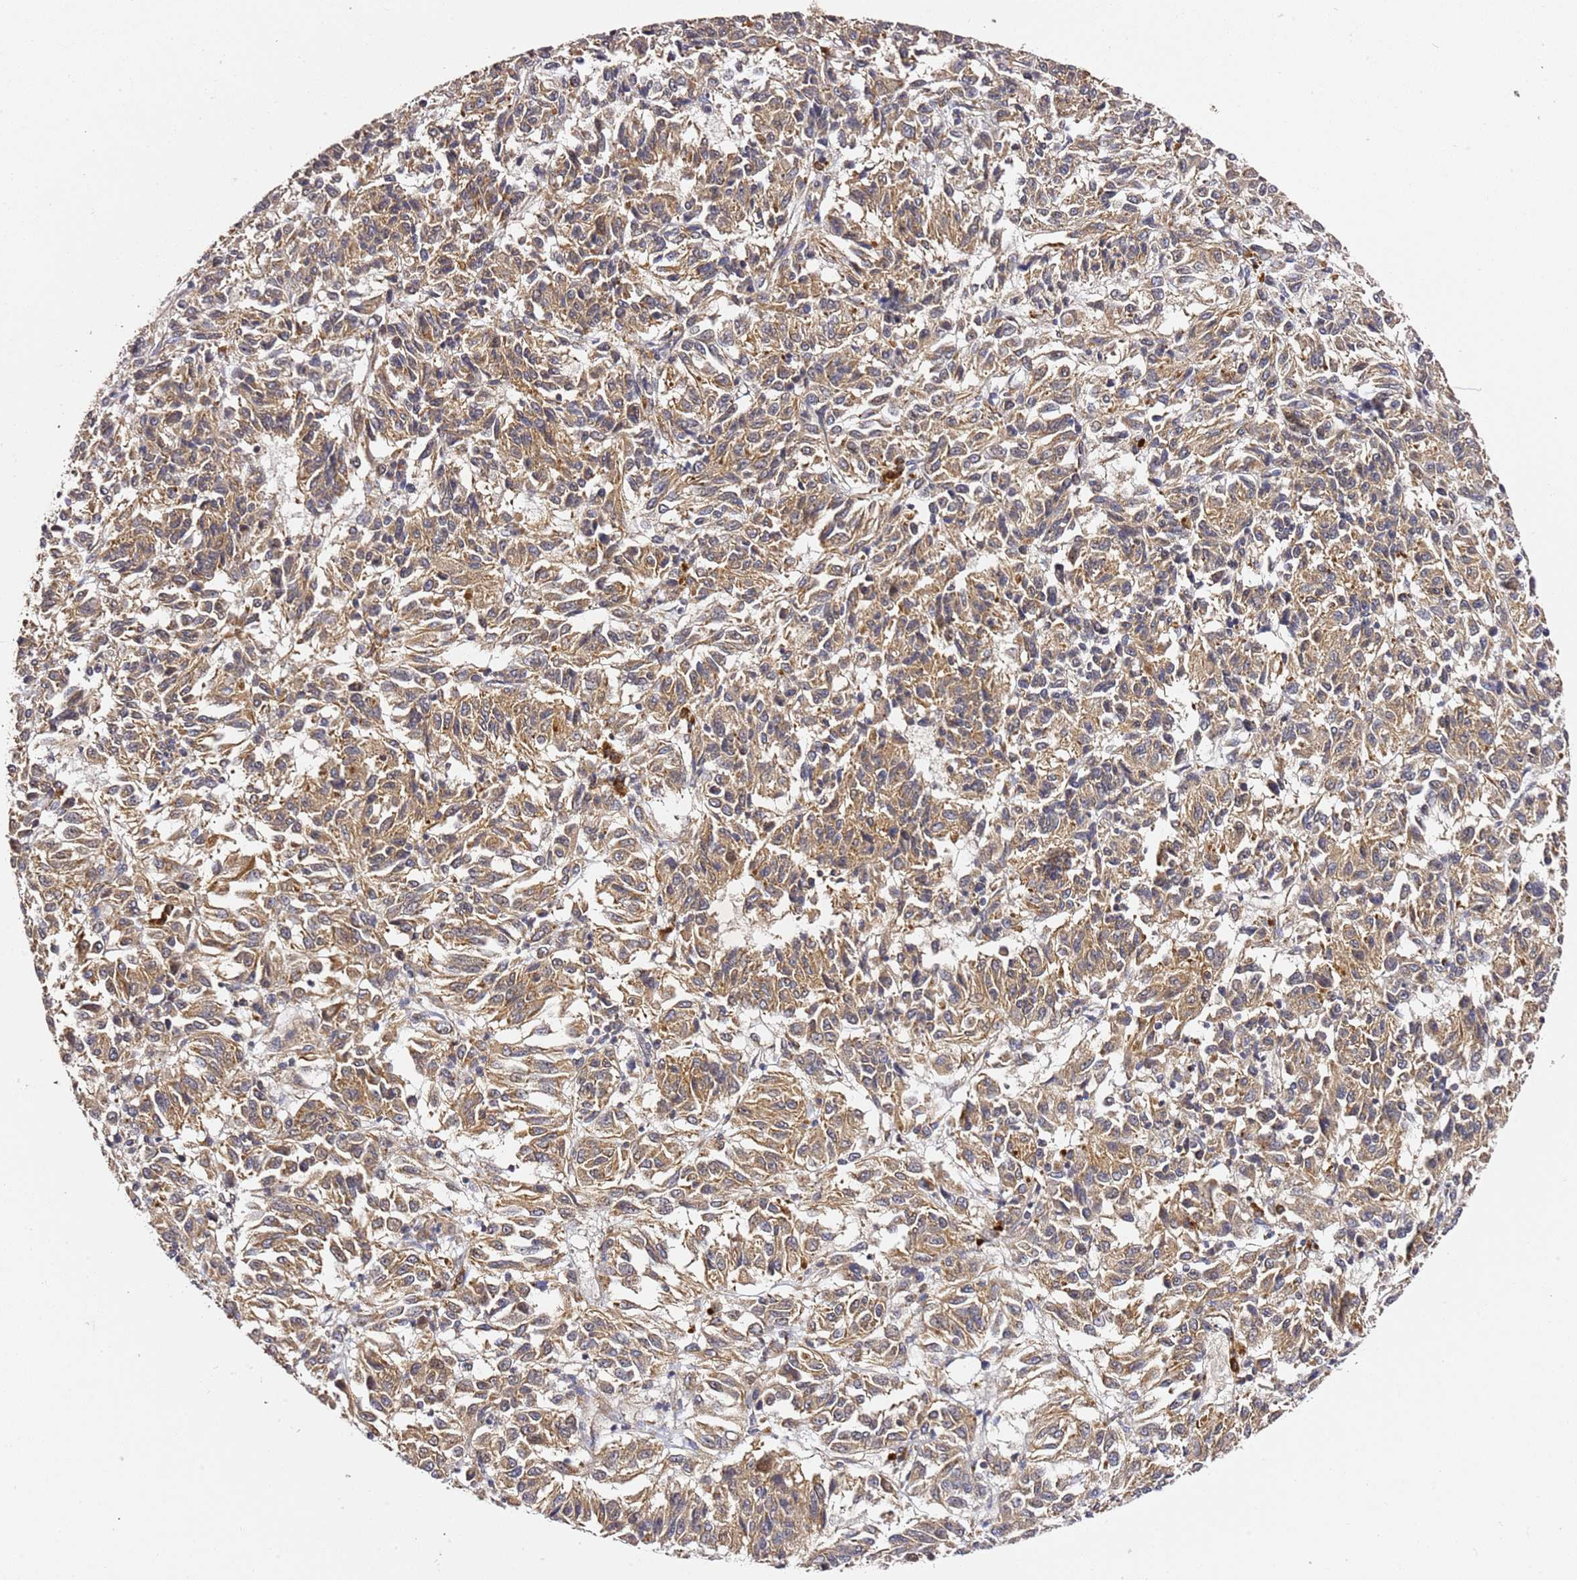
{"staining": {"intensity": "moderate", "quantity": ">75%", "location": "cytoplasmic/membranous"}, "tissue": "melanoma", "cell_type": "Tumor cells", "image_type": "cancer", "snomed": [{"axis": "morphology", "description": "Malignant melanoma, Metastatic site"}, {"axis": "topography", "description": "Lung"}], "caption": "There is medium levels of moderate cytoplasmic/membranous positivity in tumor cells of malignant melanoma (metastatic site), as demonstrated by immunohistochemical staining (brown color).", "gene": "OSBPL2", "patient": {"sex": "male", "age": 64}}